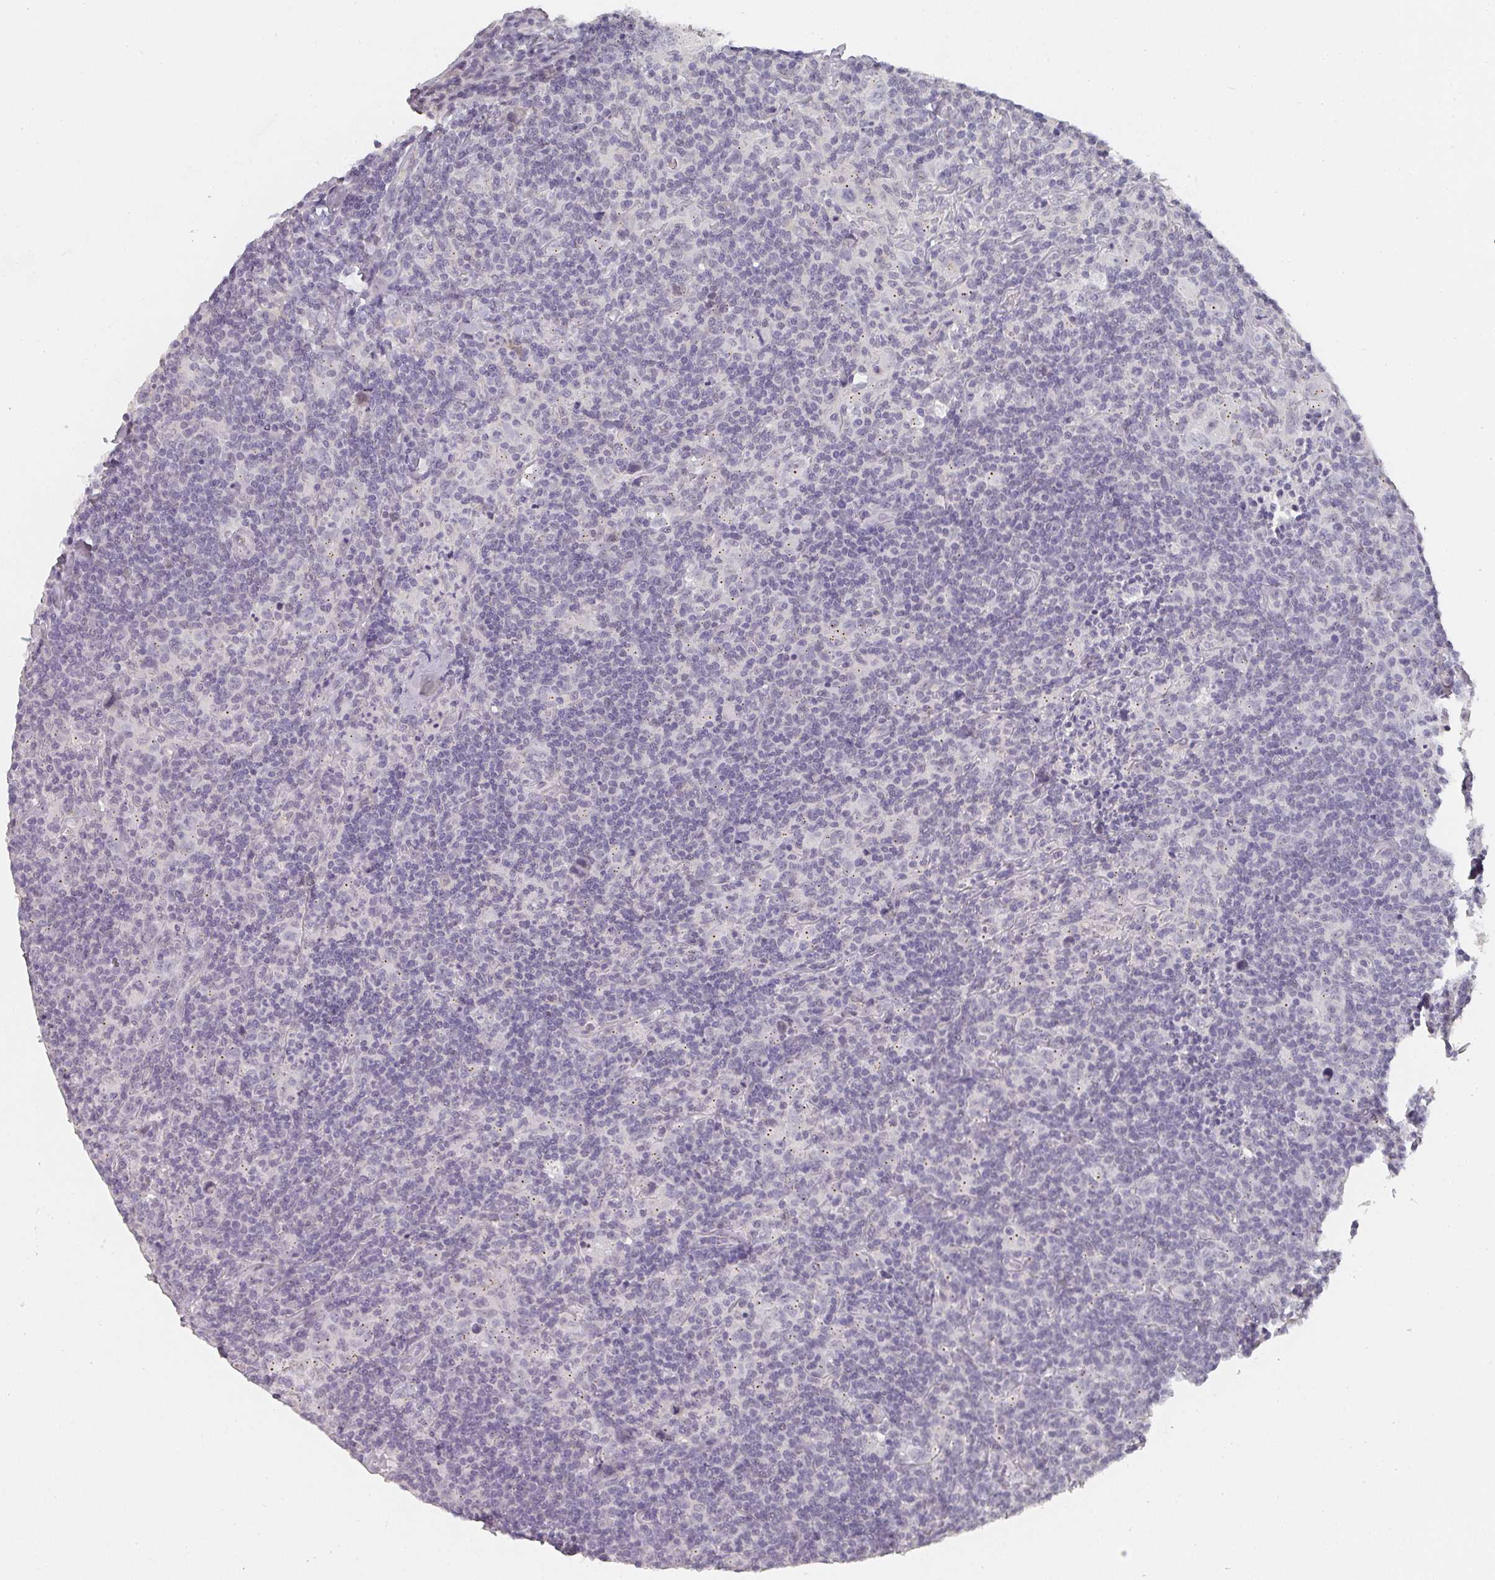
{"staining": {"intensity": "negative", "quantity": "none", "location": "none"}, "tissue": "lymphoma", "cell_type": "Tumor cells", "image_type": "cancer", "snomed": [{"axis": "morphology", "description": "Hodgkin's disease, NOS"}, {"axis": "topography", "description": "Lymph node"}], "caption": "Immunohistochemical staining of lymphoma demonstrates no significant expression in tumor cells.", "gene": "SHISA2", "patient": {"sex": "female", "age": 18}}